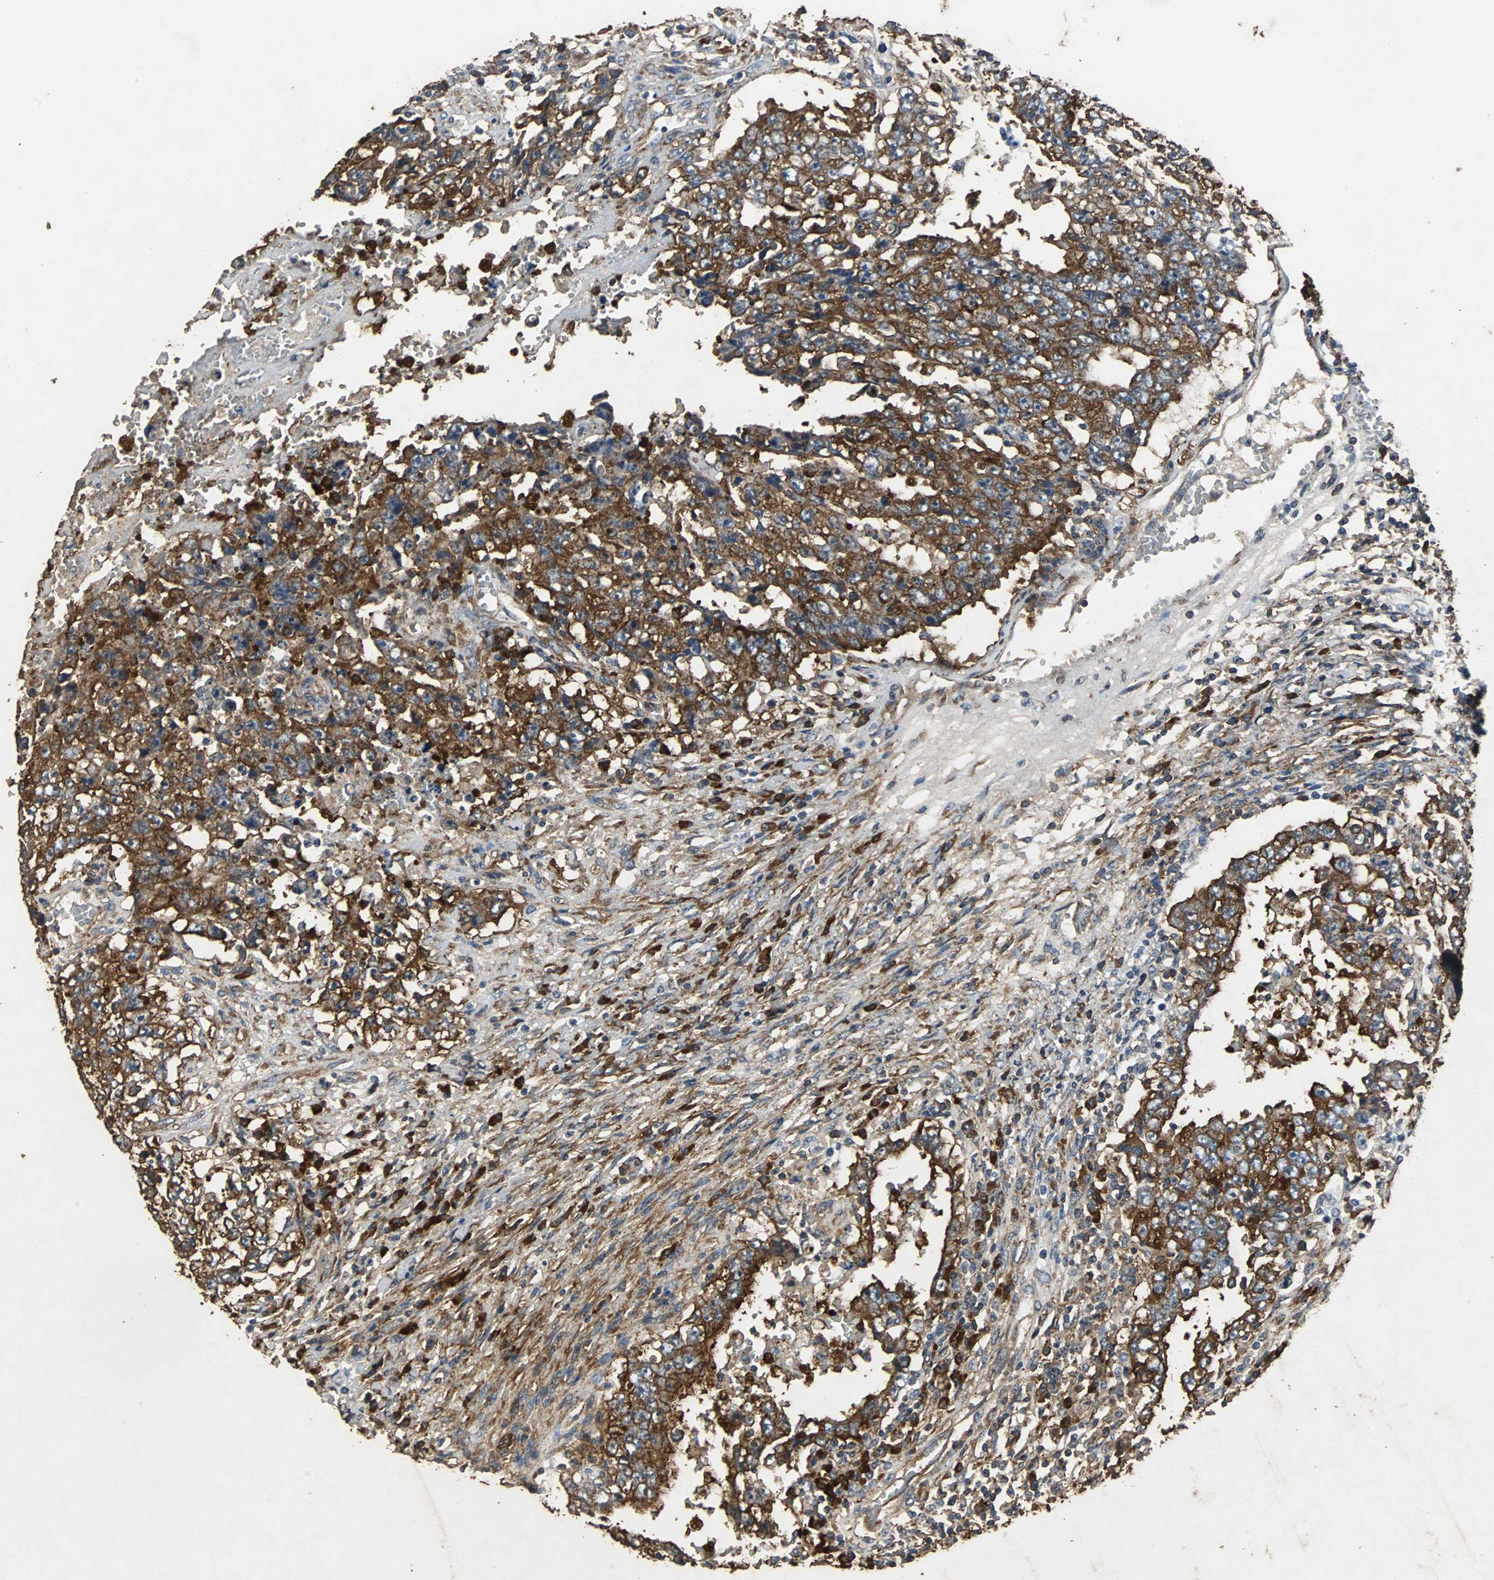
{"staining": {"intensity": "strong", "quantity": ">75%", "location": "cytoplasmic/membranous"}, "tissue": "testis cancer", "cell_type": "Tumor cells", "image_type": "cancer", "snomed": [{"axis": "morphology", "description": "Carcinoma, Embryonal, NOS"}, {"axis": "topography", "description": "Testis"}], "caption": "High-power microscopy captured an IHC histopathology image of embryonal carcinoma (testis), revealing strong cytoplasmic/membranous staining in about >75% of tumor cells.", "gene": "NAA10", "patient": {"sex": "male", "age": 26}}